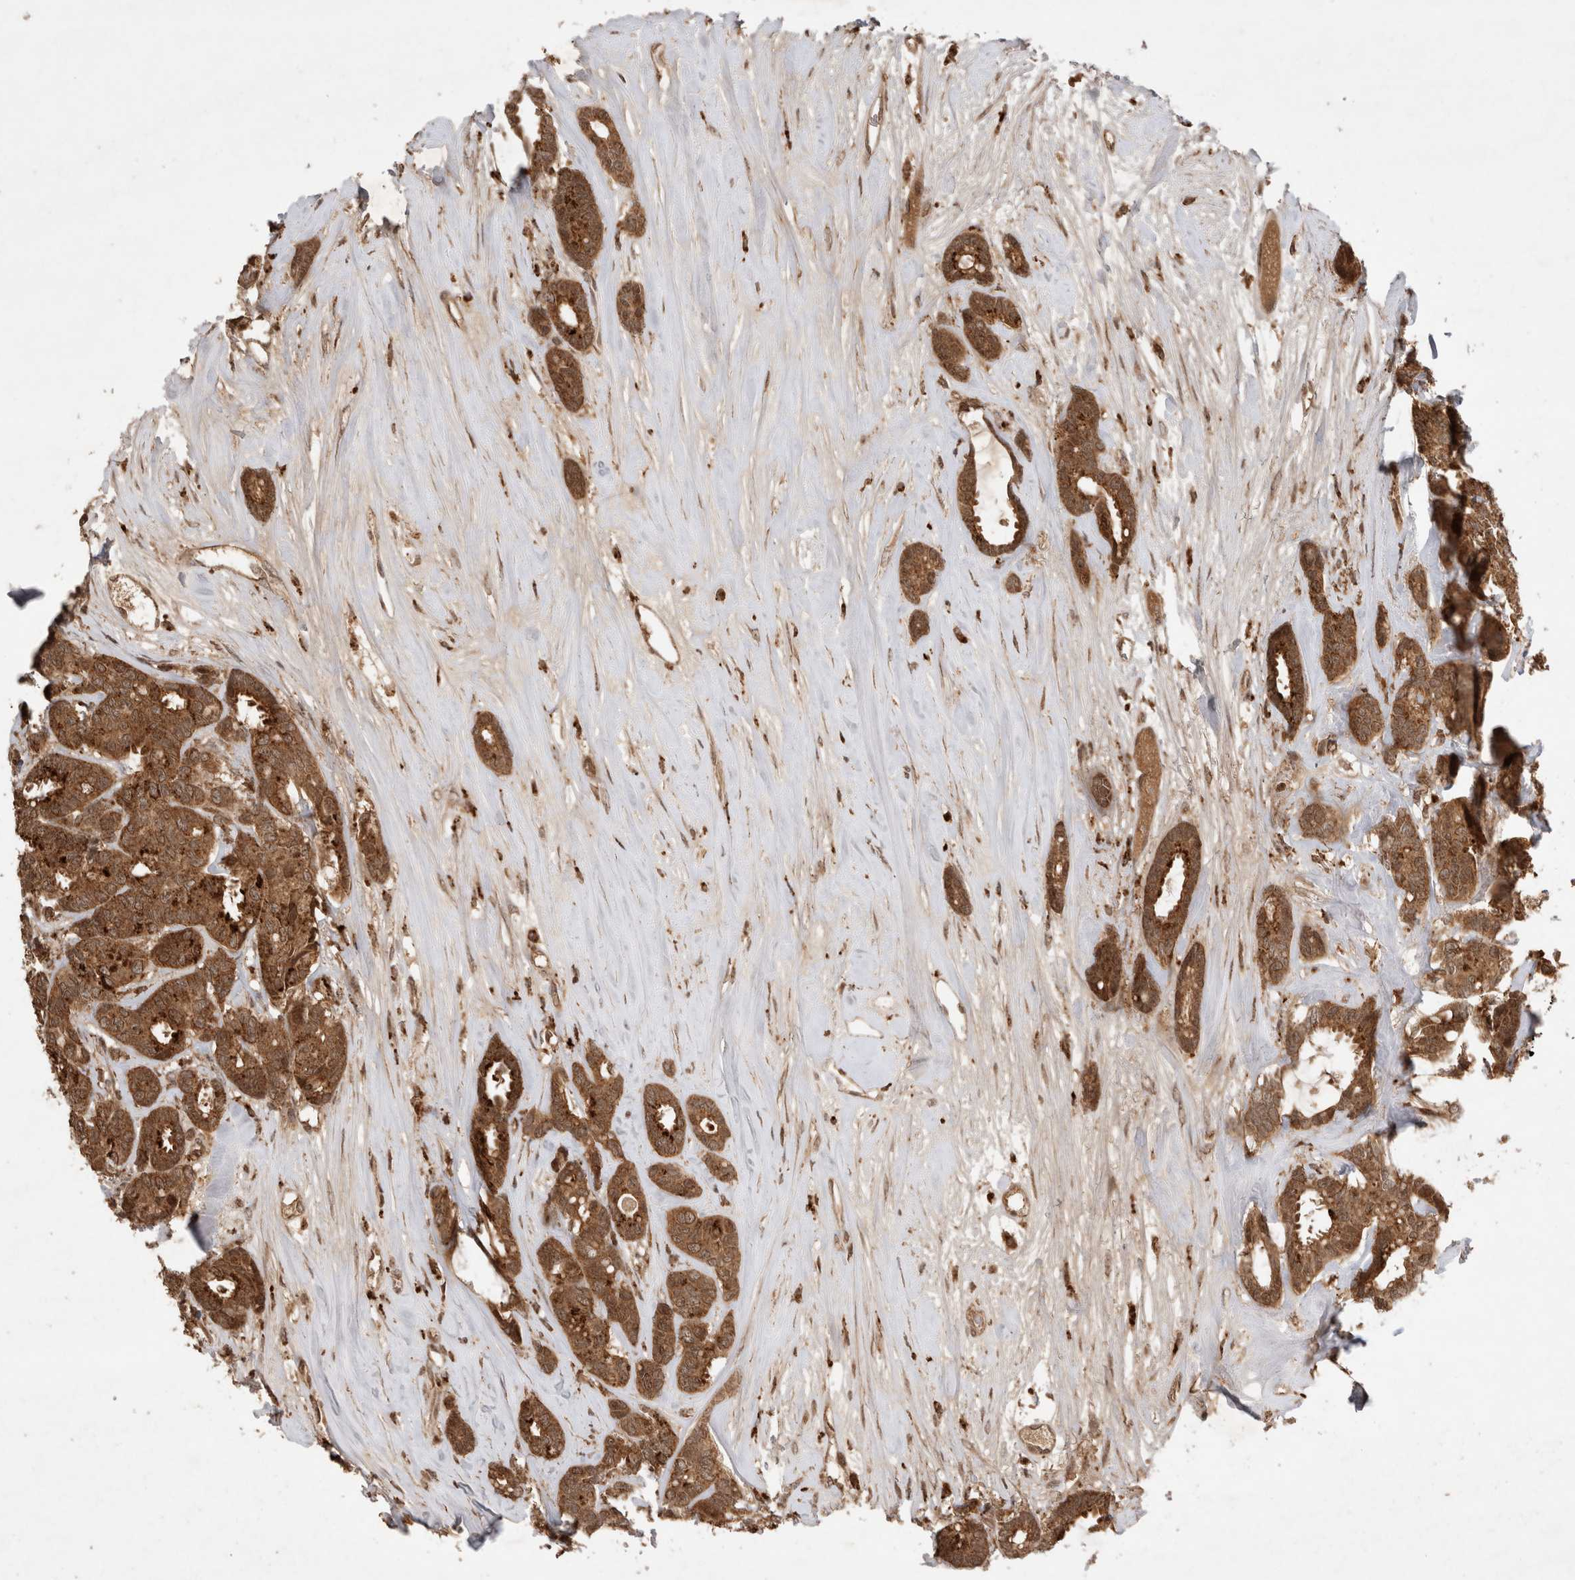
{"staining": {"intensity": "moderate", "quantity": ">75%", "location": "cytoplasmic/membranous"}, "tissue": "breast cancer", "cell_type": "Tumor cells", "image_type": "cancer", "snomed": [{"axis": "morphology", "description": "Duct carcinoma"}, {"axis": "topography", "description": "Breast"}], "caption": "Invasive ductal carcinoma (breast) stained with DAB (3,3'-diaminobenzidine) IHC demonstrates medium levels of moderate cytoplasmic/membranous staining in about >75% of tumor cells.", "gene": "FAM221A", "patient": {"sex": "female", "age": 87}}